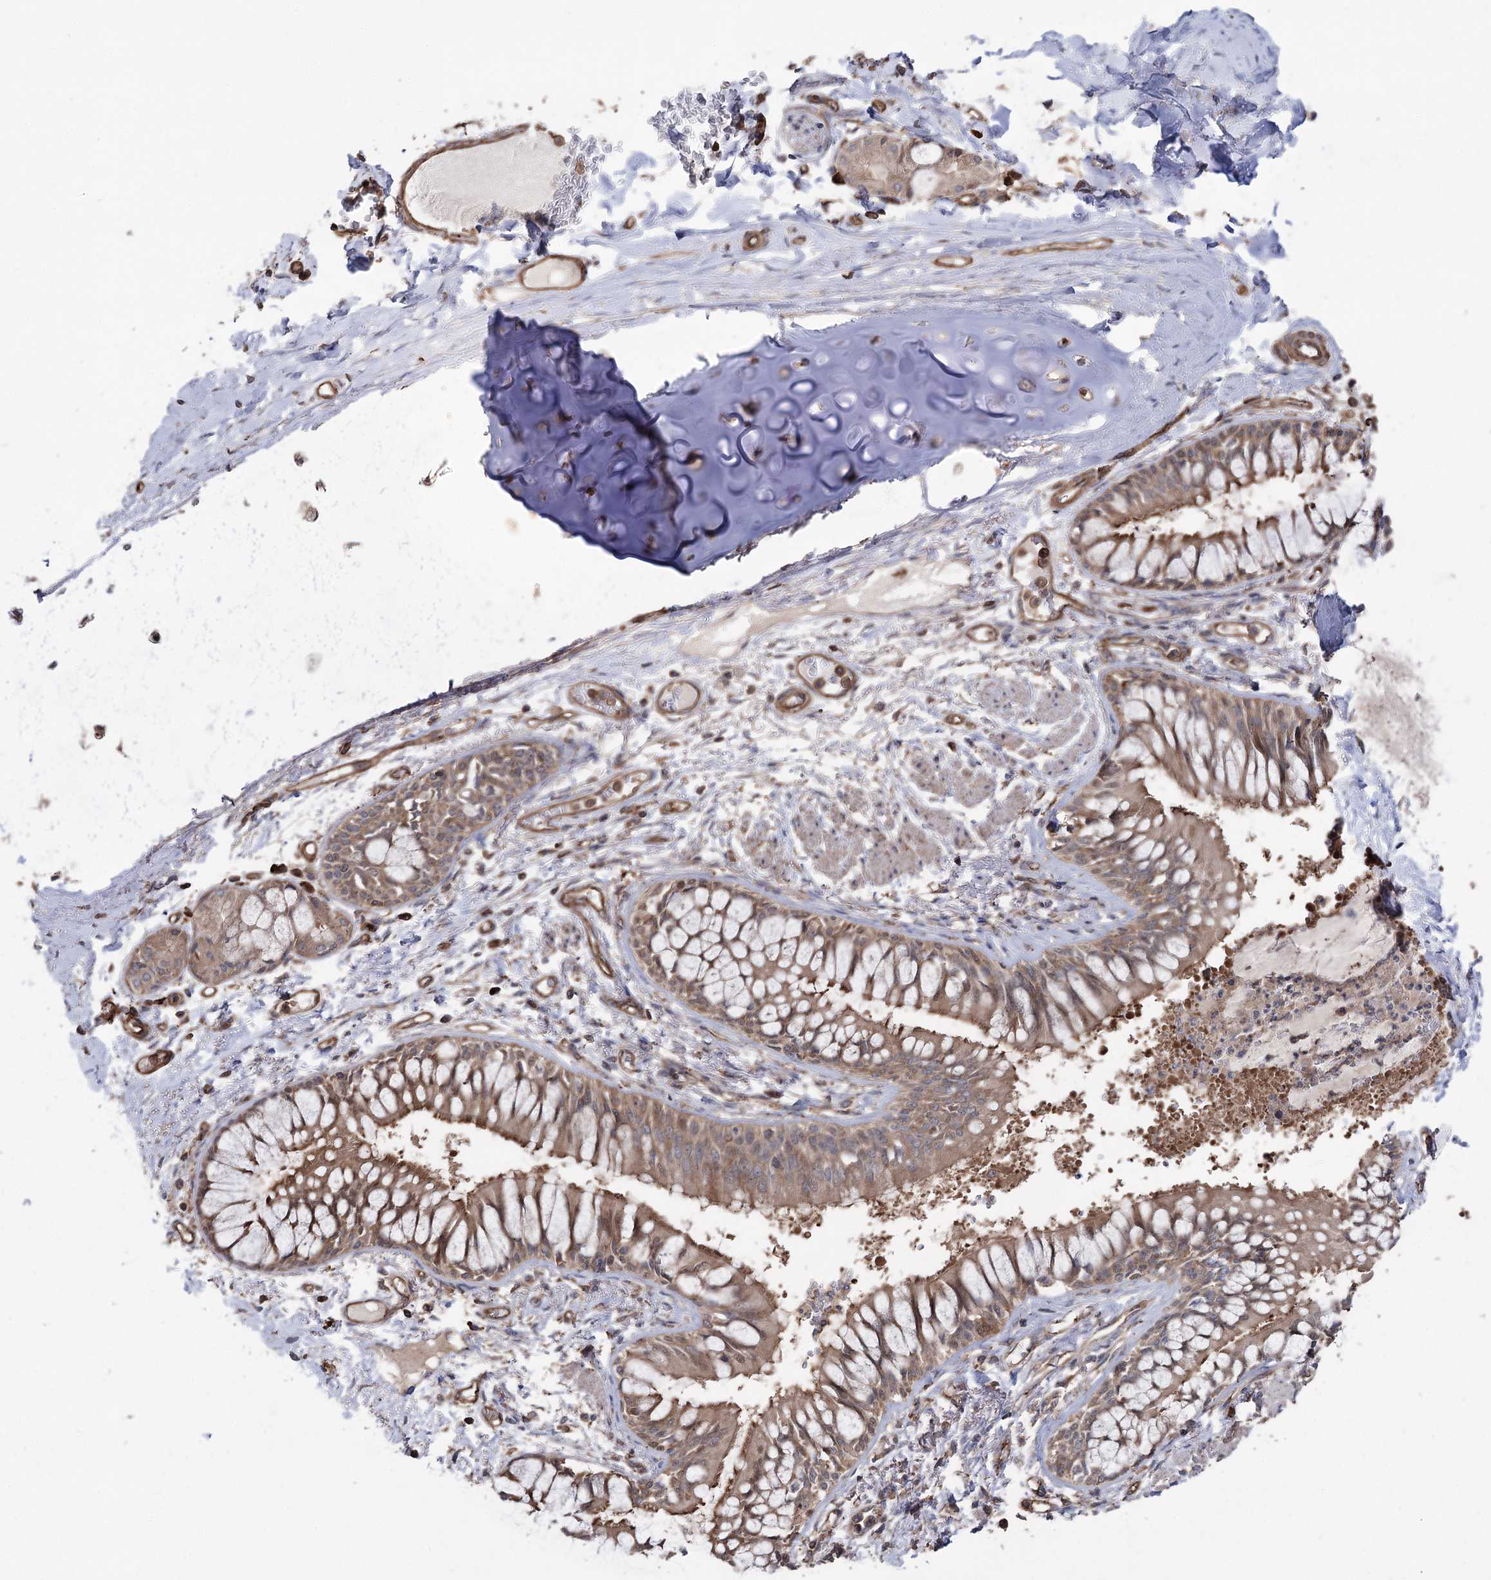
{"staining": {"intensity": "negative", "quantity": "none", "location": "none"}, "tissue": "adipose tissue", "cell_type": "Adipocytes", "image_type": "normal", "snomed": [{"axis": "morphology", "description": "Normal tissue, NOS"}, {"axis": "topography", "description": "Cartilage tissue"}, {"axis": "topography", "description": "Bronchus"}, {"axis": "topography", "description": "Lung"}, {"axis": "topography", "description": "Peripheral nerve tissue"}], "caption": "An IHC photomicrograph of unremarkable adipose tissue is shown. There is no staining in adipocytes of adipose tissue. The staining is performed using DAB (3,3'-diaminobenzidine) brown chromogen with nuclei counter-stained in using hematoxylin.", "gene": "LARS2", "patient": {"sex": "female", "age": 49}}